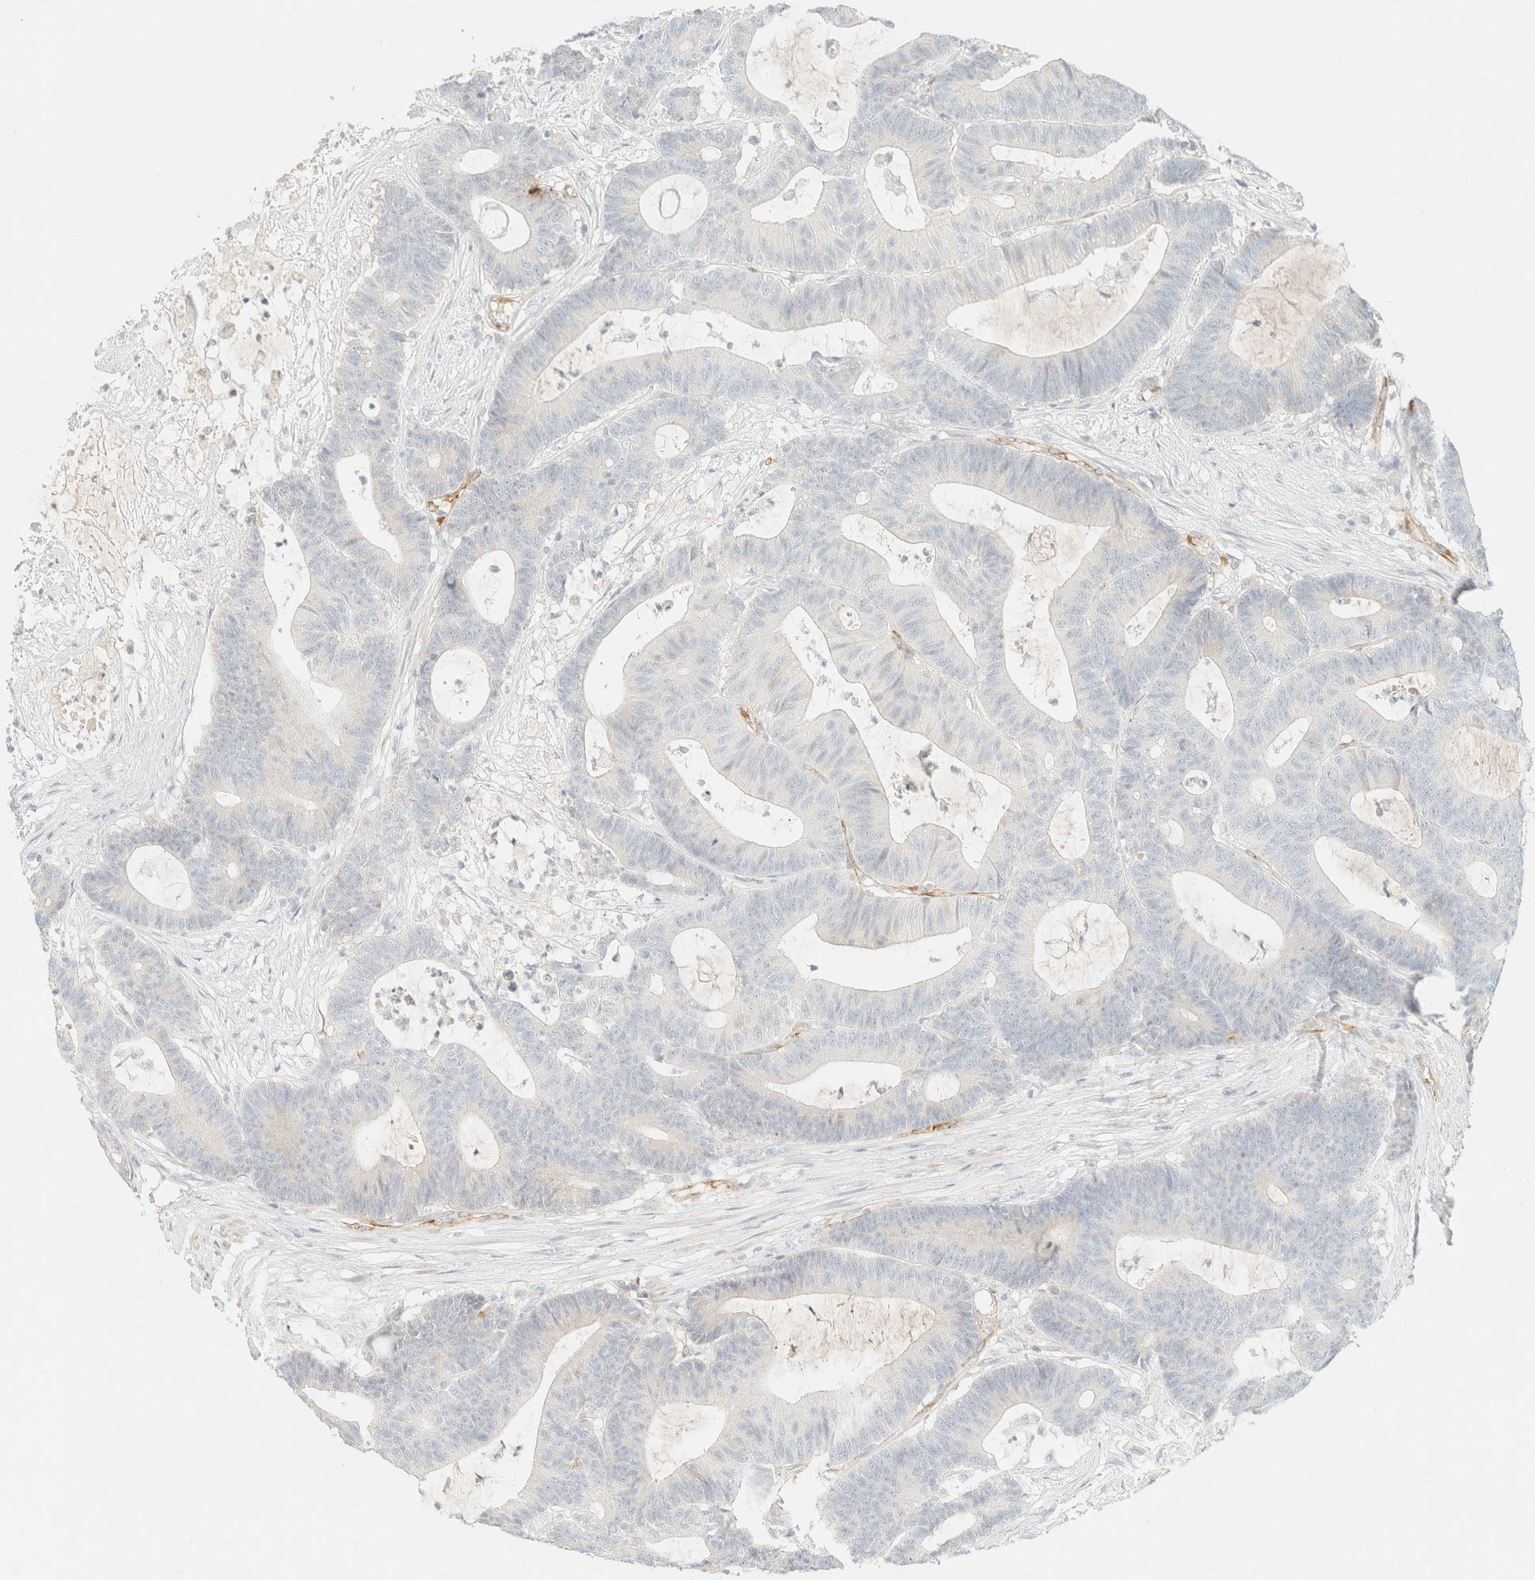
{"staining": {"intensity": "negative", "quantity": "none", "location": "none"}, "tissue": "colorectal cancer", "cell_type": "Tumor cells", "image_type": "cancer", "snomed": [{"axis": "morphology", "description": "Adenocarcinoma, NOS"}, {"axis": "topography", "description": "Colon"}], "caption": "Colorectal adenocarcinoma was stained to show a protein in brown. There is no significant expression in tumor cells. The staining is performed using DAB (3,3'-diaminobenzidine) brown chromogen with nuclei counter-stained in using hematoxylin.", "gene": "SPARCL1", "patient": {"sex": "female", "age": 84}}